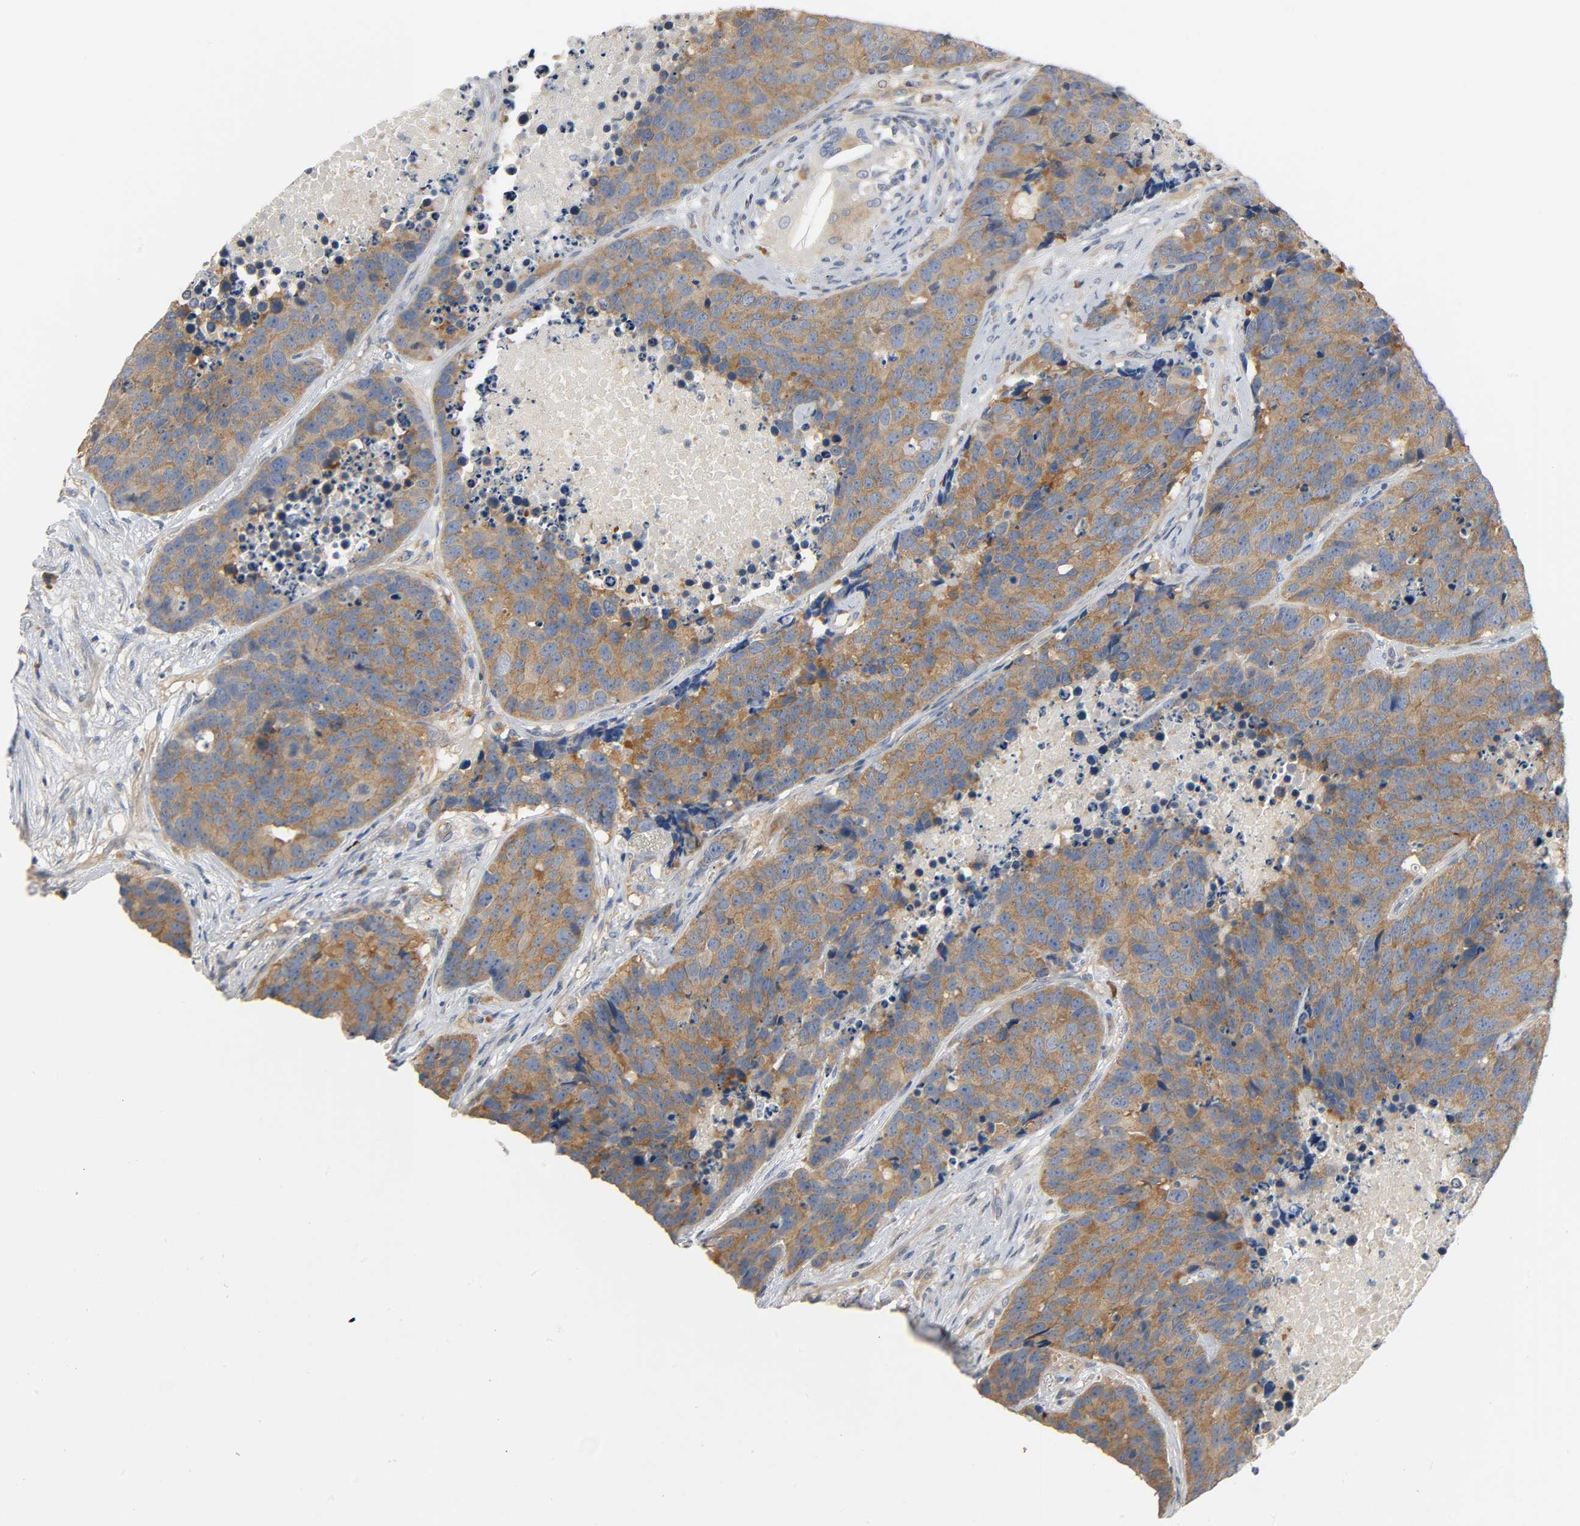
{"staining": {"intensity": "strong", "quantity": ">75%", "location": "cytoplasmic/membranous"}, "tissue": "carcinoid", "cell_type": "Tumor cells", "image_type": "cancer", "snomed": [{"axis": "morphology", "description": "Carcinoid, malignant, NOS"}, {"axis": "topography", "description": "Lung"}], "caption": "Immunohistochemical staining of malignant carcinoid displays high levels of strong cytoplasmic/membranous protein staining in approximately >75% of tumor cells.", "gene": "ARPC1A", "patient": {"sex": "male", "age": 60}}